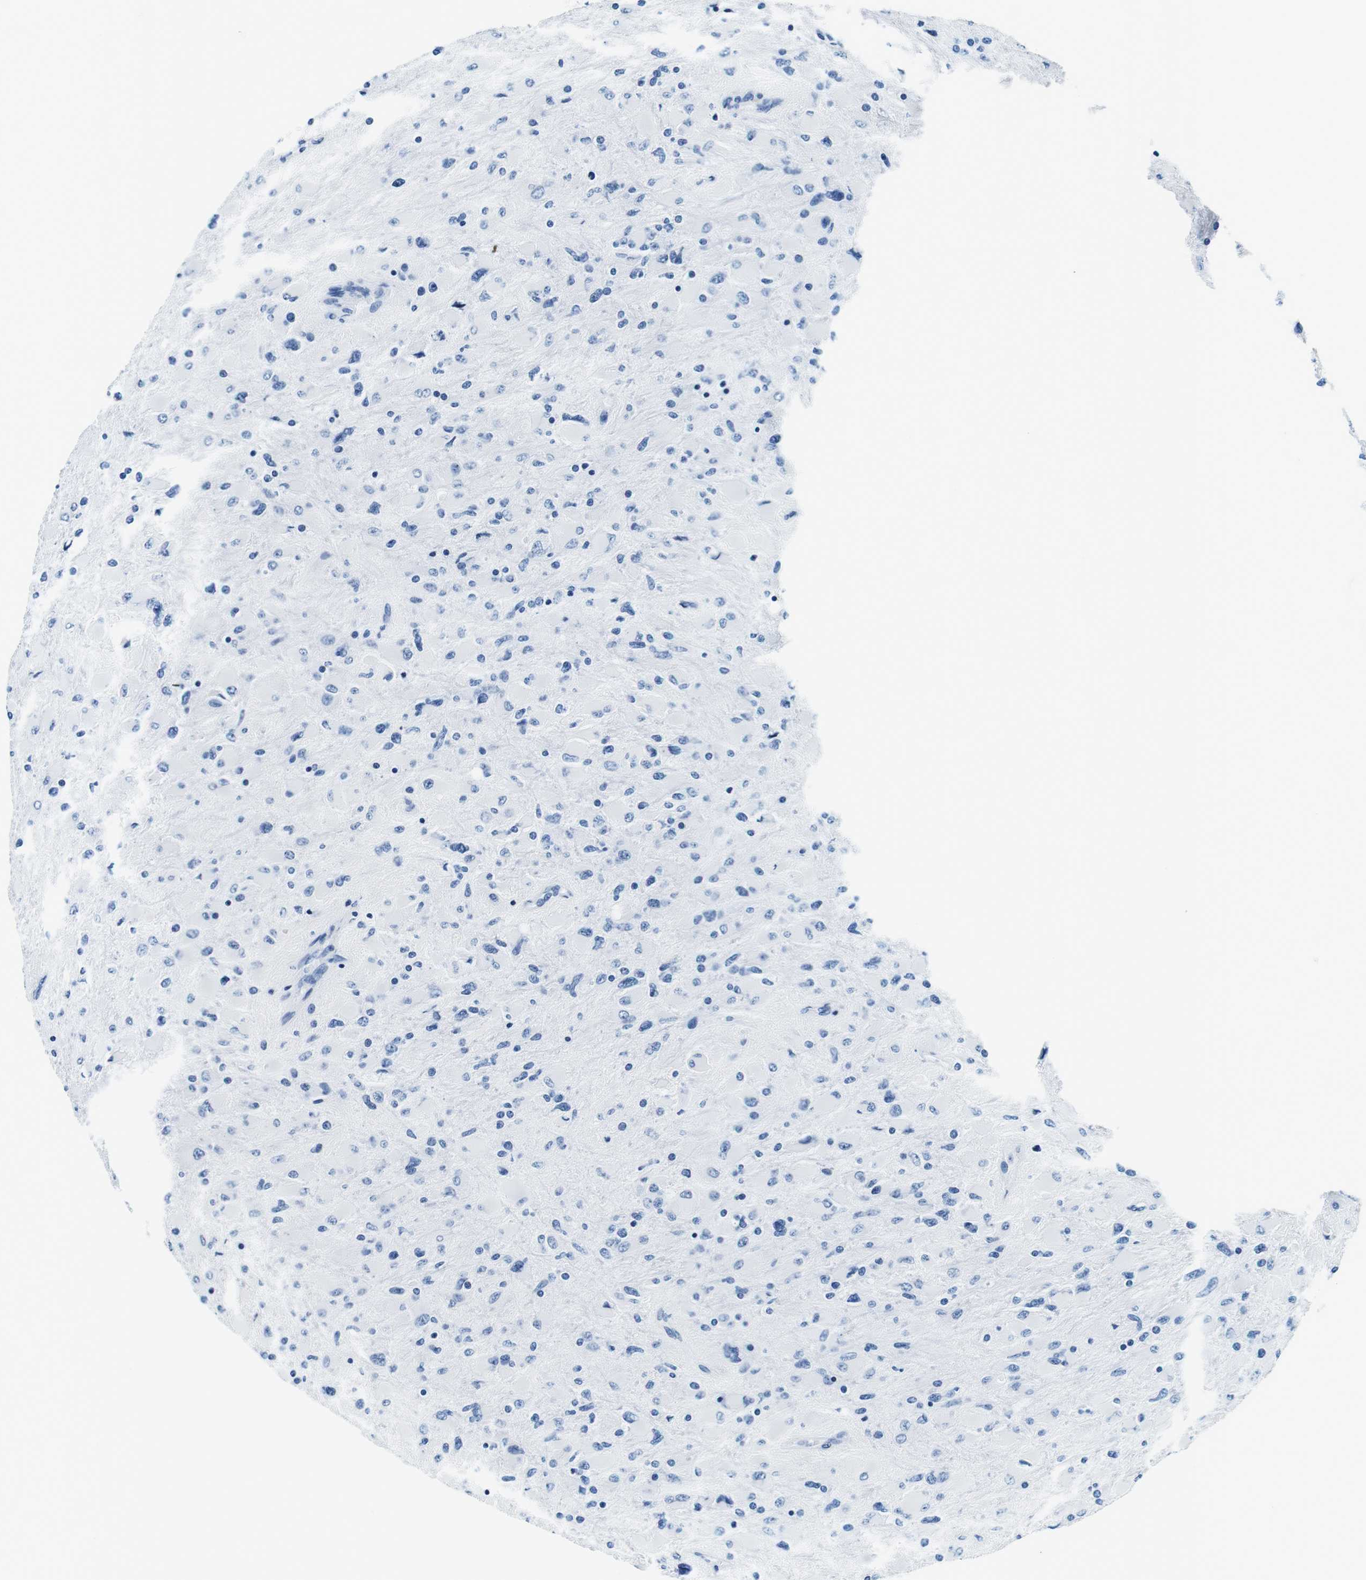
{"staining": {"intensity": "negative", "quantity": "none", "location": "none"}, "tissue": "glioma", "cell_type": "Tumor cells", "image_type": "cancer", "snomed": [{"axis": "morphology", "description": "Glioma, malignant, High grade"}, {"axis": "topography", "description": "Cerebral cortex"}], "caption": "Histopathology image shows no protein staining in tumor cells of glioma tissue. (Immunohistochemistry, brightfield microscopy, high magnification).", "gene": "ELANE", "patient": {"sex": "female", "age": 36}}